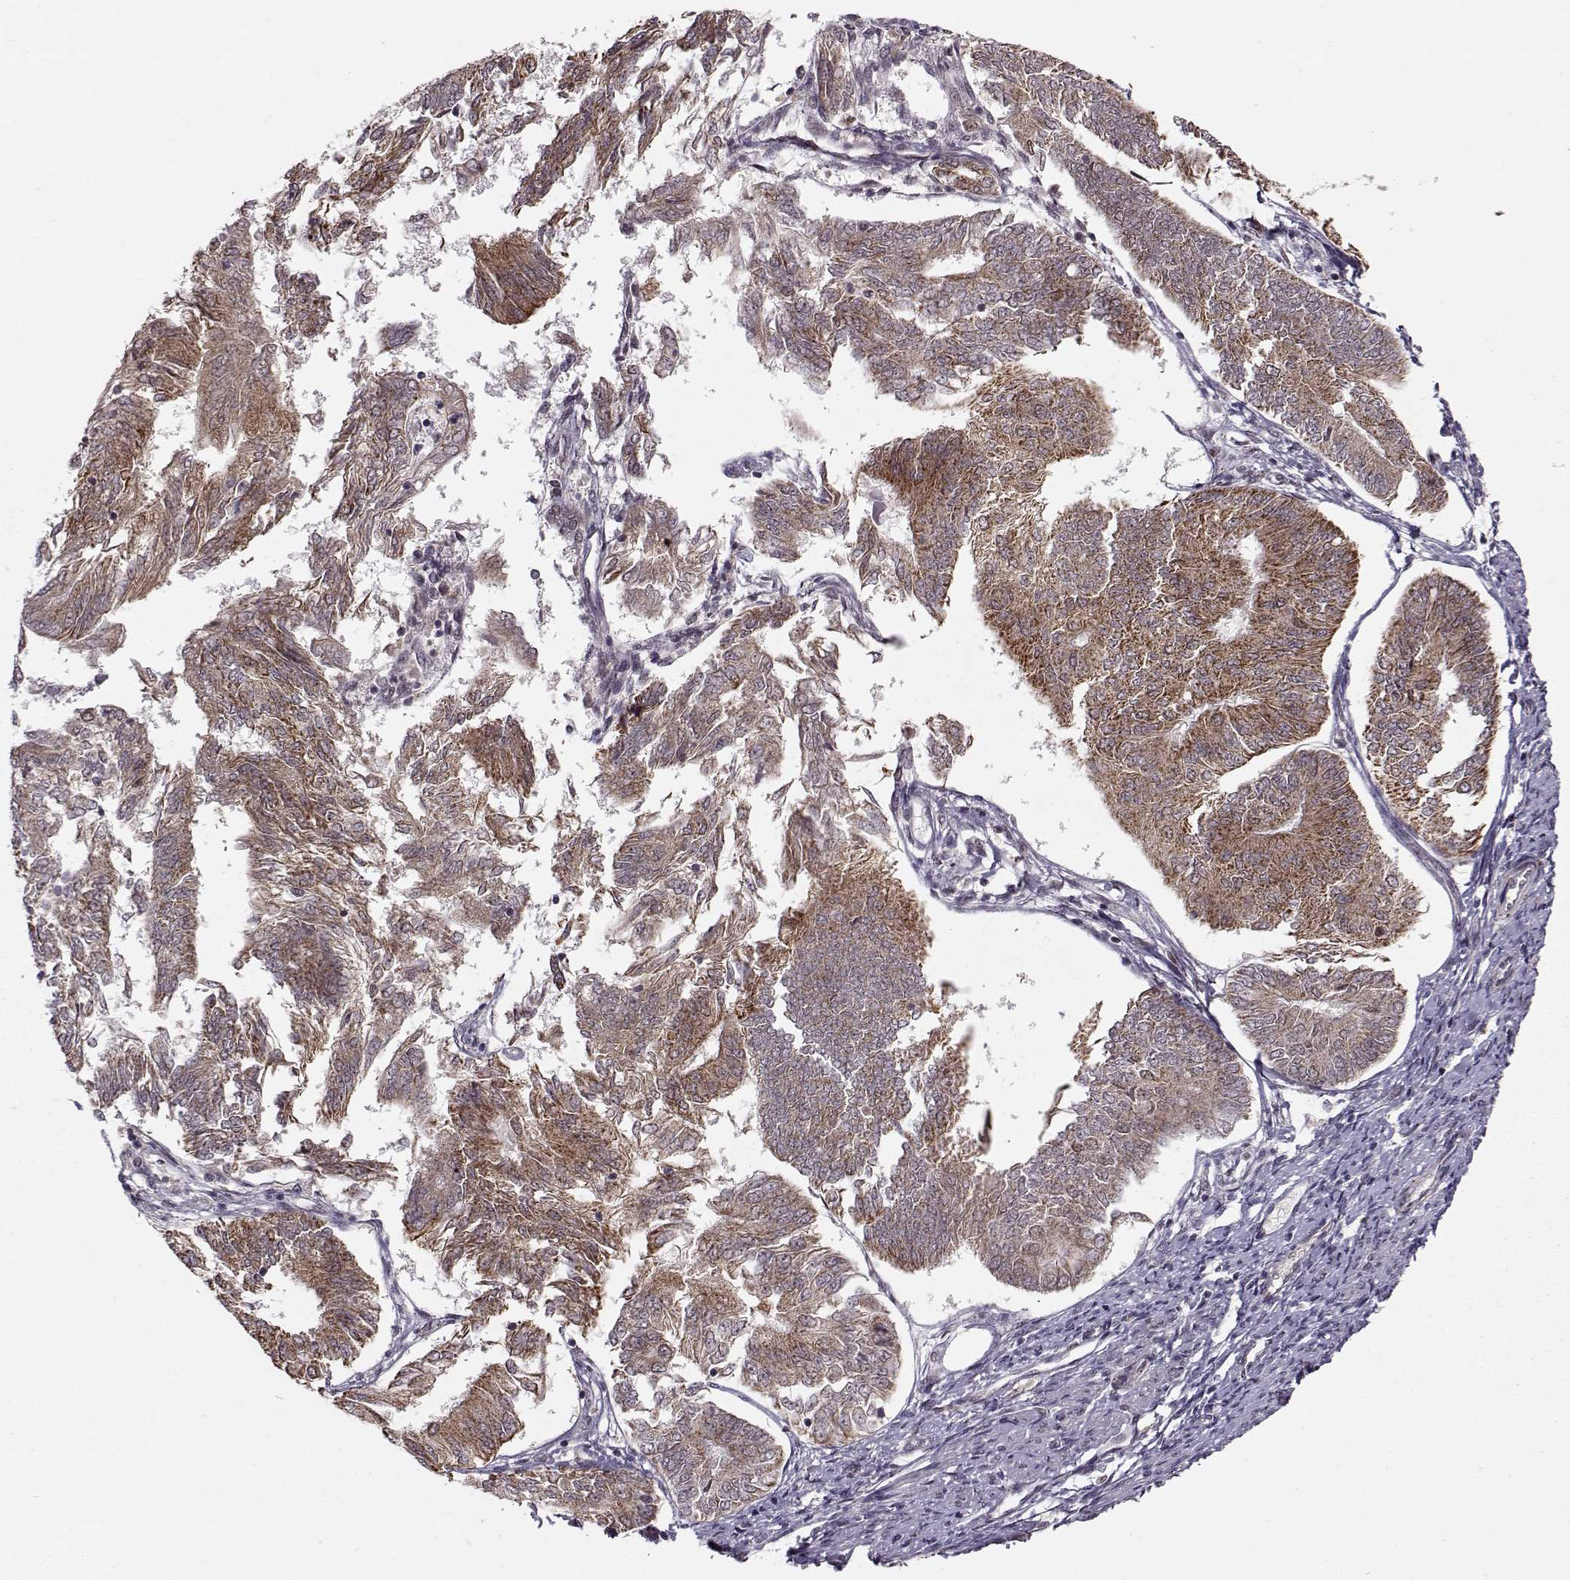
{"staining": {"intensity": "moderate", "quantity": ">75%", "location": "cytoplasmic/membranous"}, "tissue": "endometrial cancer", "cell_type": "Tumor cells", "image_type": "cancer", "snomed": [{"axis": "morphology", "description": "Adenocarcinoma, NOS"}, {"axis": "topography", "description": "Endometrium"}], "caption": "Adenocarcinoma (endometrial) stained with DAB (3,3'-diaminobenzidine) immunohistochemistry (IHC) exhibits medium levels of moderate cytoplasmic/membranous staining in about >75% of tumor cells.", "gene": "RAI1", "patient": {"sex": "female", "age": 58}}